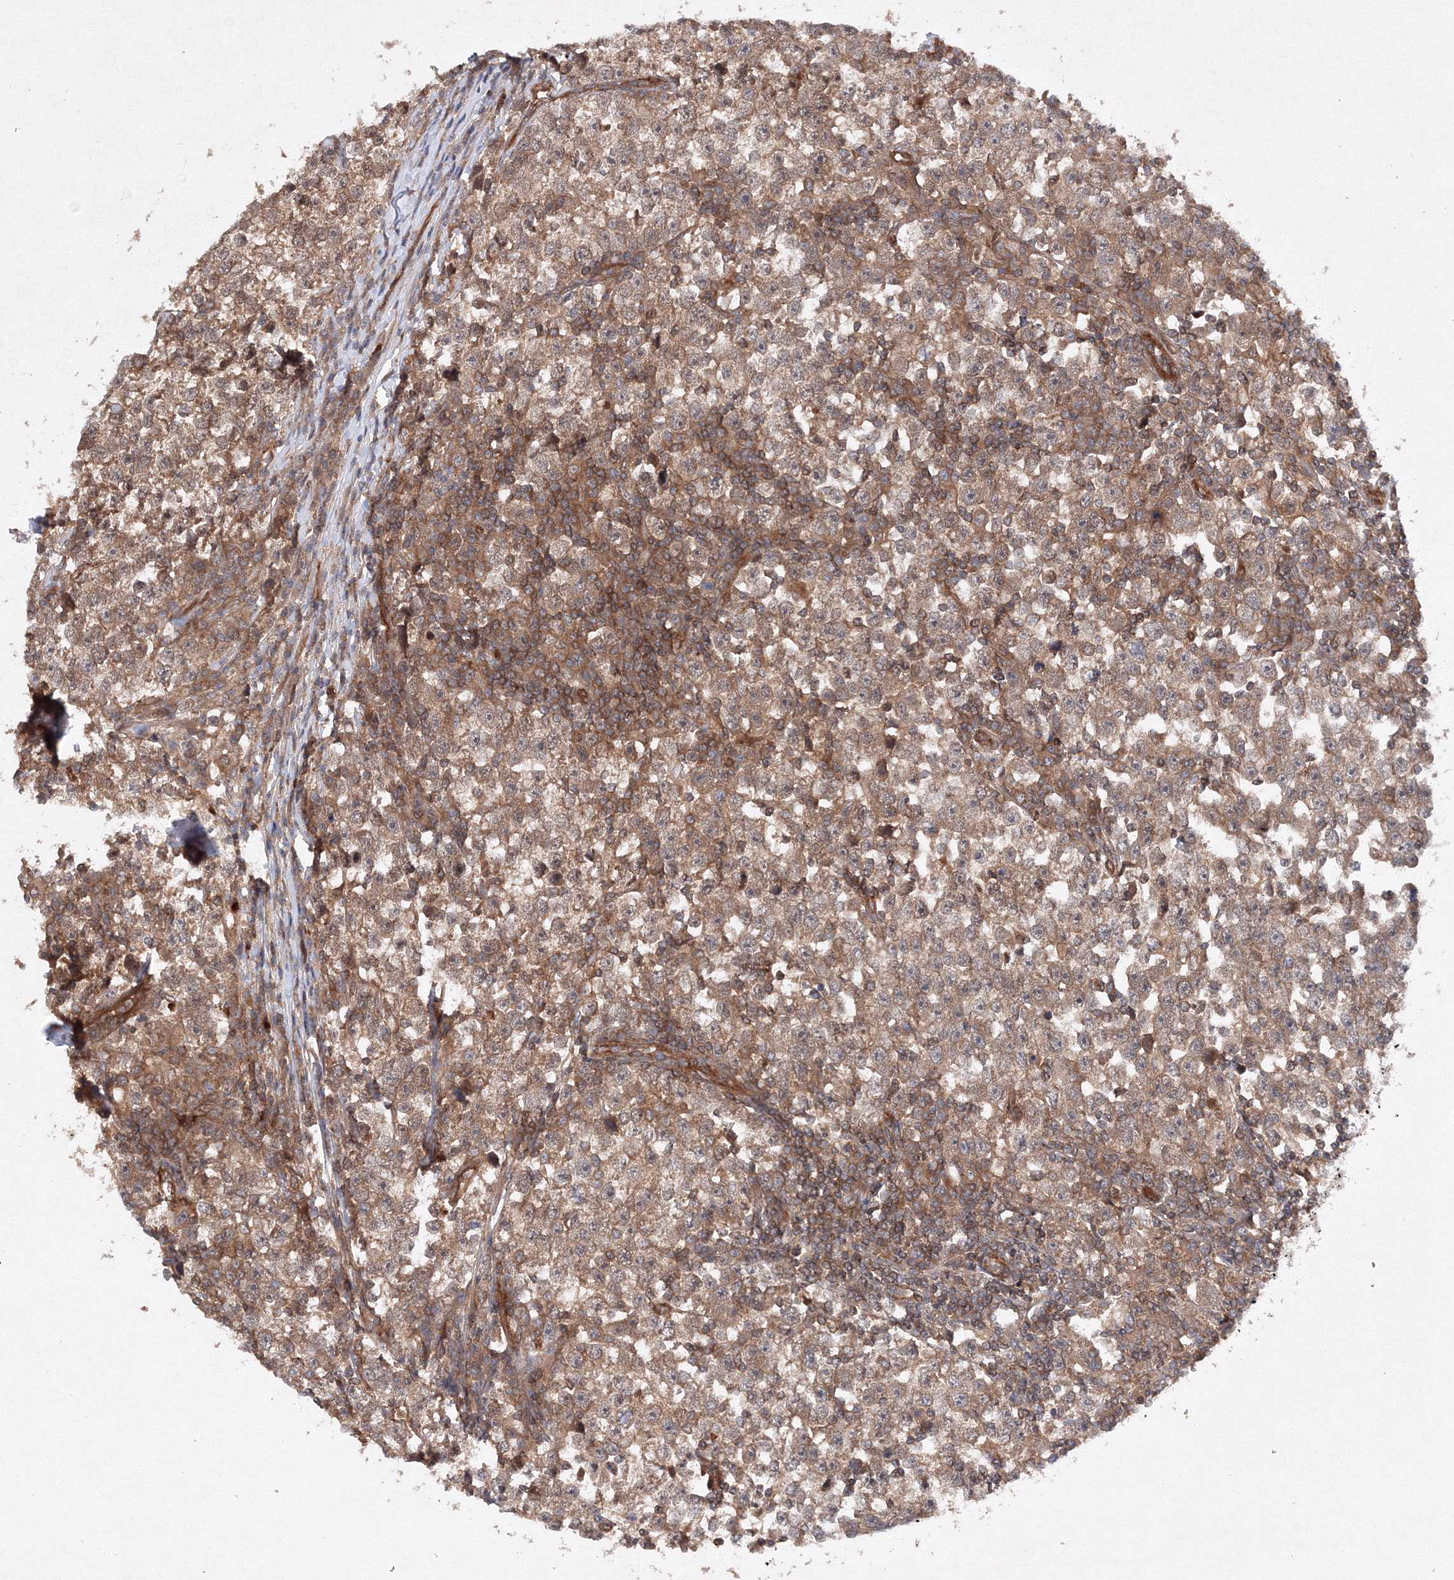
{"staining": {"intensity": "moderate", "quantity": ">75%", "location": "cytoplasmic/membranous"}, "tissue": "testis cancer", "cell_type": "Tumor cells", "image_type": "cancer", "snomed": [{"axis": "morphology", "description": "Normal tissue, NOS"}, {"axis": "morphology", "description": "Seminoma, NOS"}, {"axis": "topography", "description": "Testis"}], "caption": "This is a photomicrograph of IHC staining of testis seminoma, which shows moderate expression in the cytoplasmic/membranous of tumor cells.", "gene": "DCTD", "patient": {"sex": "male", "age": 43}}